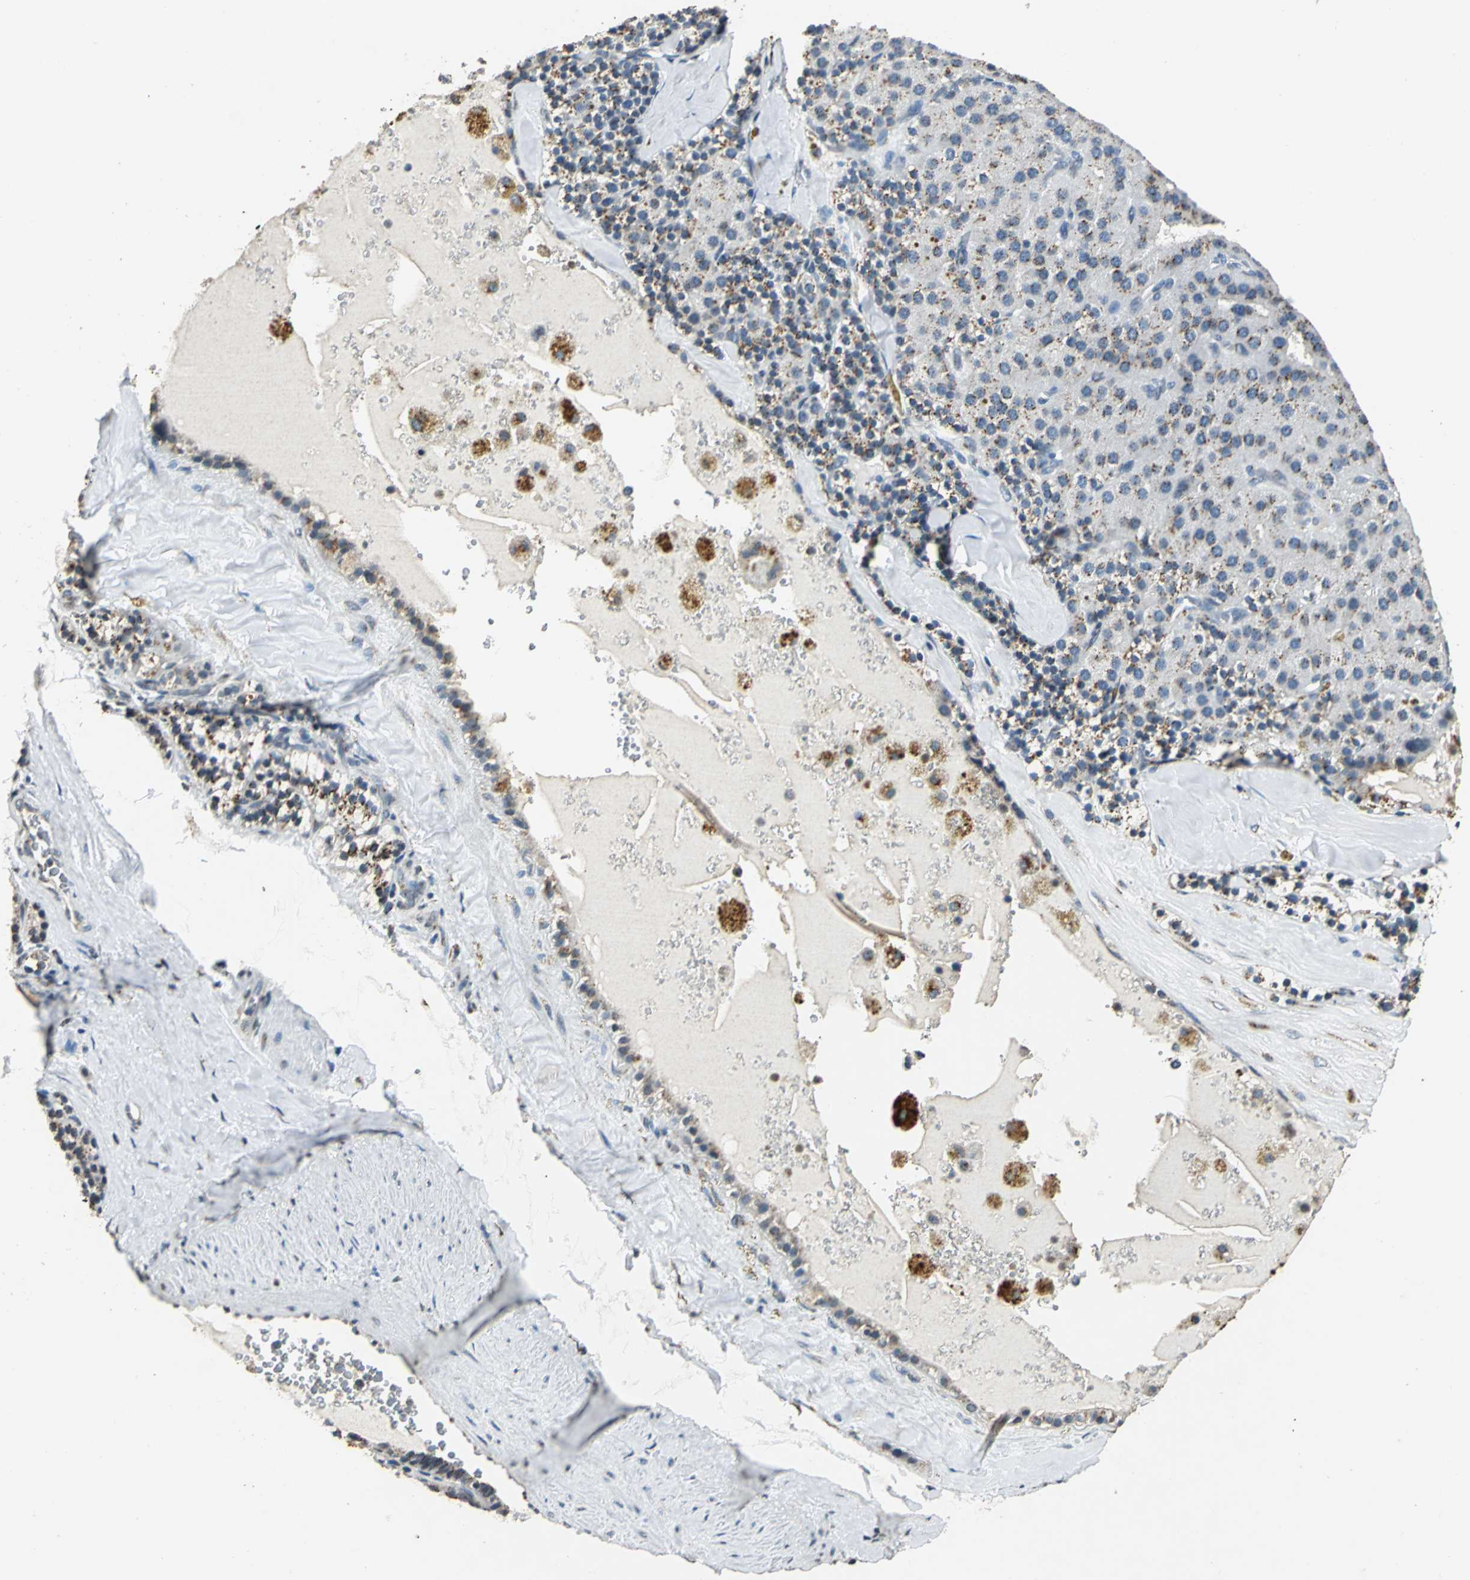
{"staining": {"intensity": "weak", "quantity": "25%-75%", "location": "cytoplasmic/membranous"}, "tissue": "parathyroid gland", "cell_type": "Glandular cells", "image_type": "normal", "snomed": [{"axis": "morphology", "description": "Normal tissue, NOS"}, {"axis": "morphology", "description": "Adenoma, NOS"}, {"axis": "topography", "description": "Parathyroid gland"}], "caption": "Brown immunohistochemical staining in unremarkable human parathyroid gland reveals weak cytoplasmic/membranous positivity in about 25%-75% of glandular cells. (DAB IHC with brightfield microscopy, high magnification).", "gene": "TMEM115", "patient": {"sex": "female", "age": 86}}